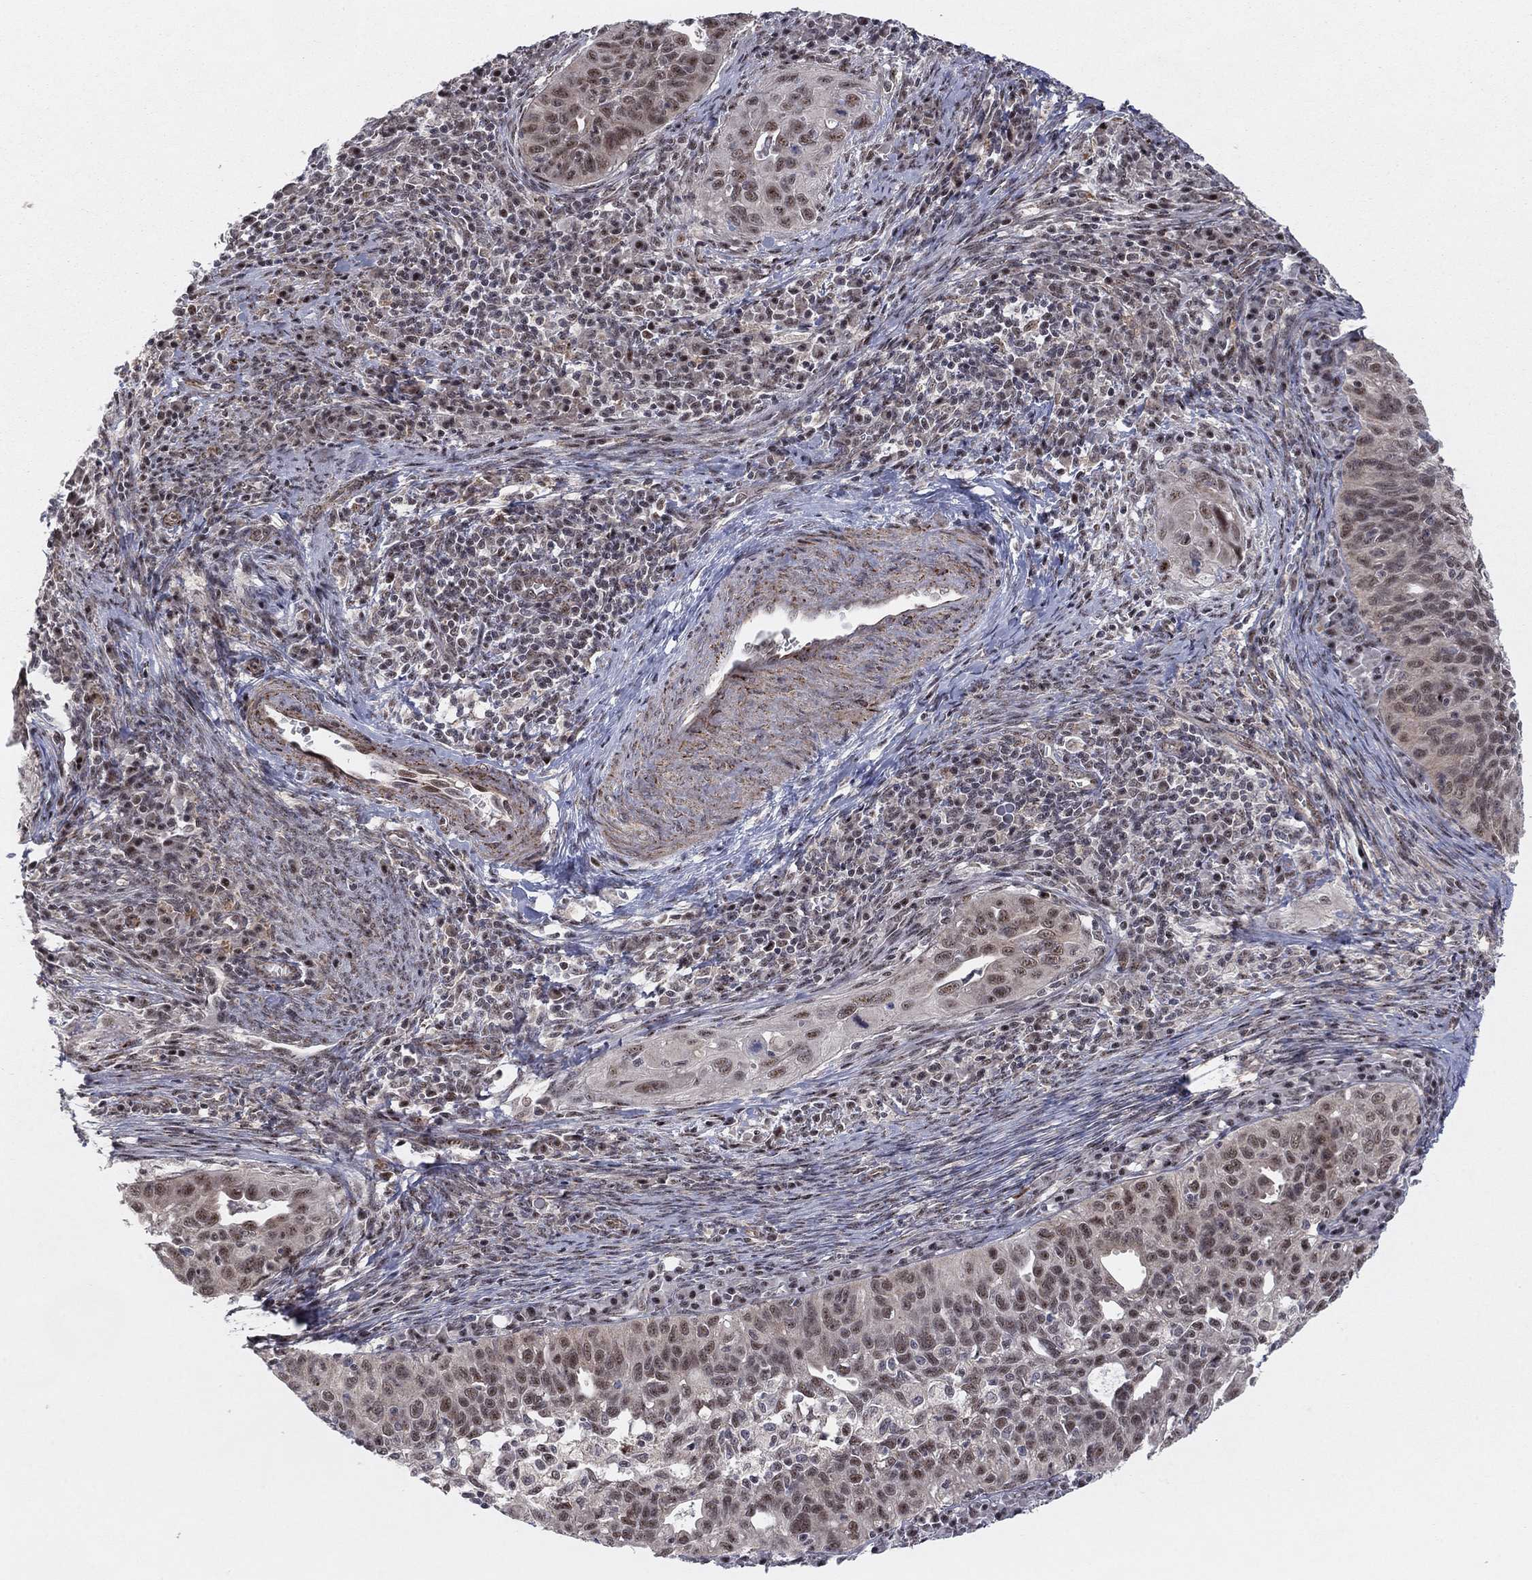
{"staining": {"intensity": "weak", "quantity": "<25%", "location": "cytoplasmic/membranous,nuclear"}, "tissue": "cervical cancer", "cell_type": "Tumor cells", "image_type": "cancer", "snomed": [{"axis": "morphology", "description": "Squamous cell carcinoma, NOS"}, {"axis": "topography", "description": "Cervix"}], "caption": "DAB (3,3'-diaminobenzidine) immunohistochemical staining of cervical cancer (squamous cell carcinoma) demonstrates no significant expression in tumor cells. Brightfield microscopy of IHC stained with DAB (brown) and hematoxylin (blue), captured at high magnification.", "gene": "ZNF395", "patient": {"sex": "female", "age": 26}}